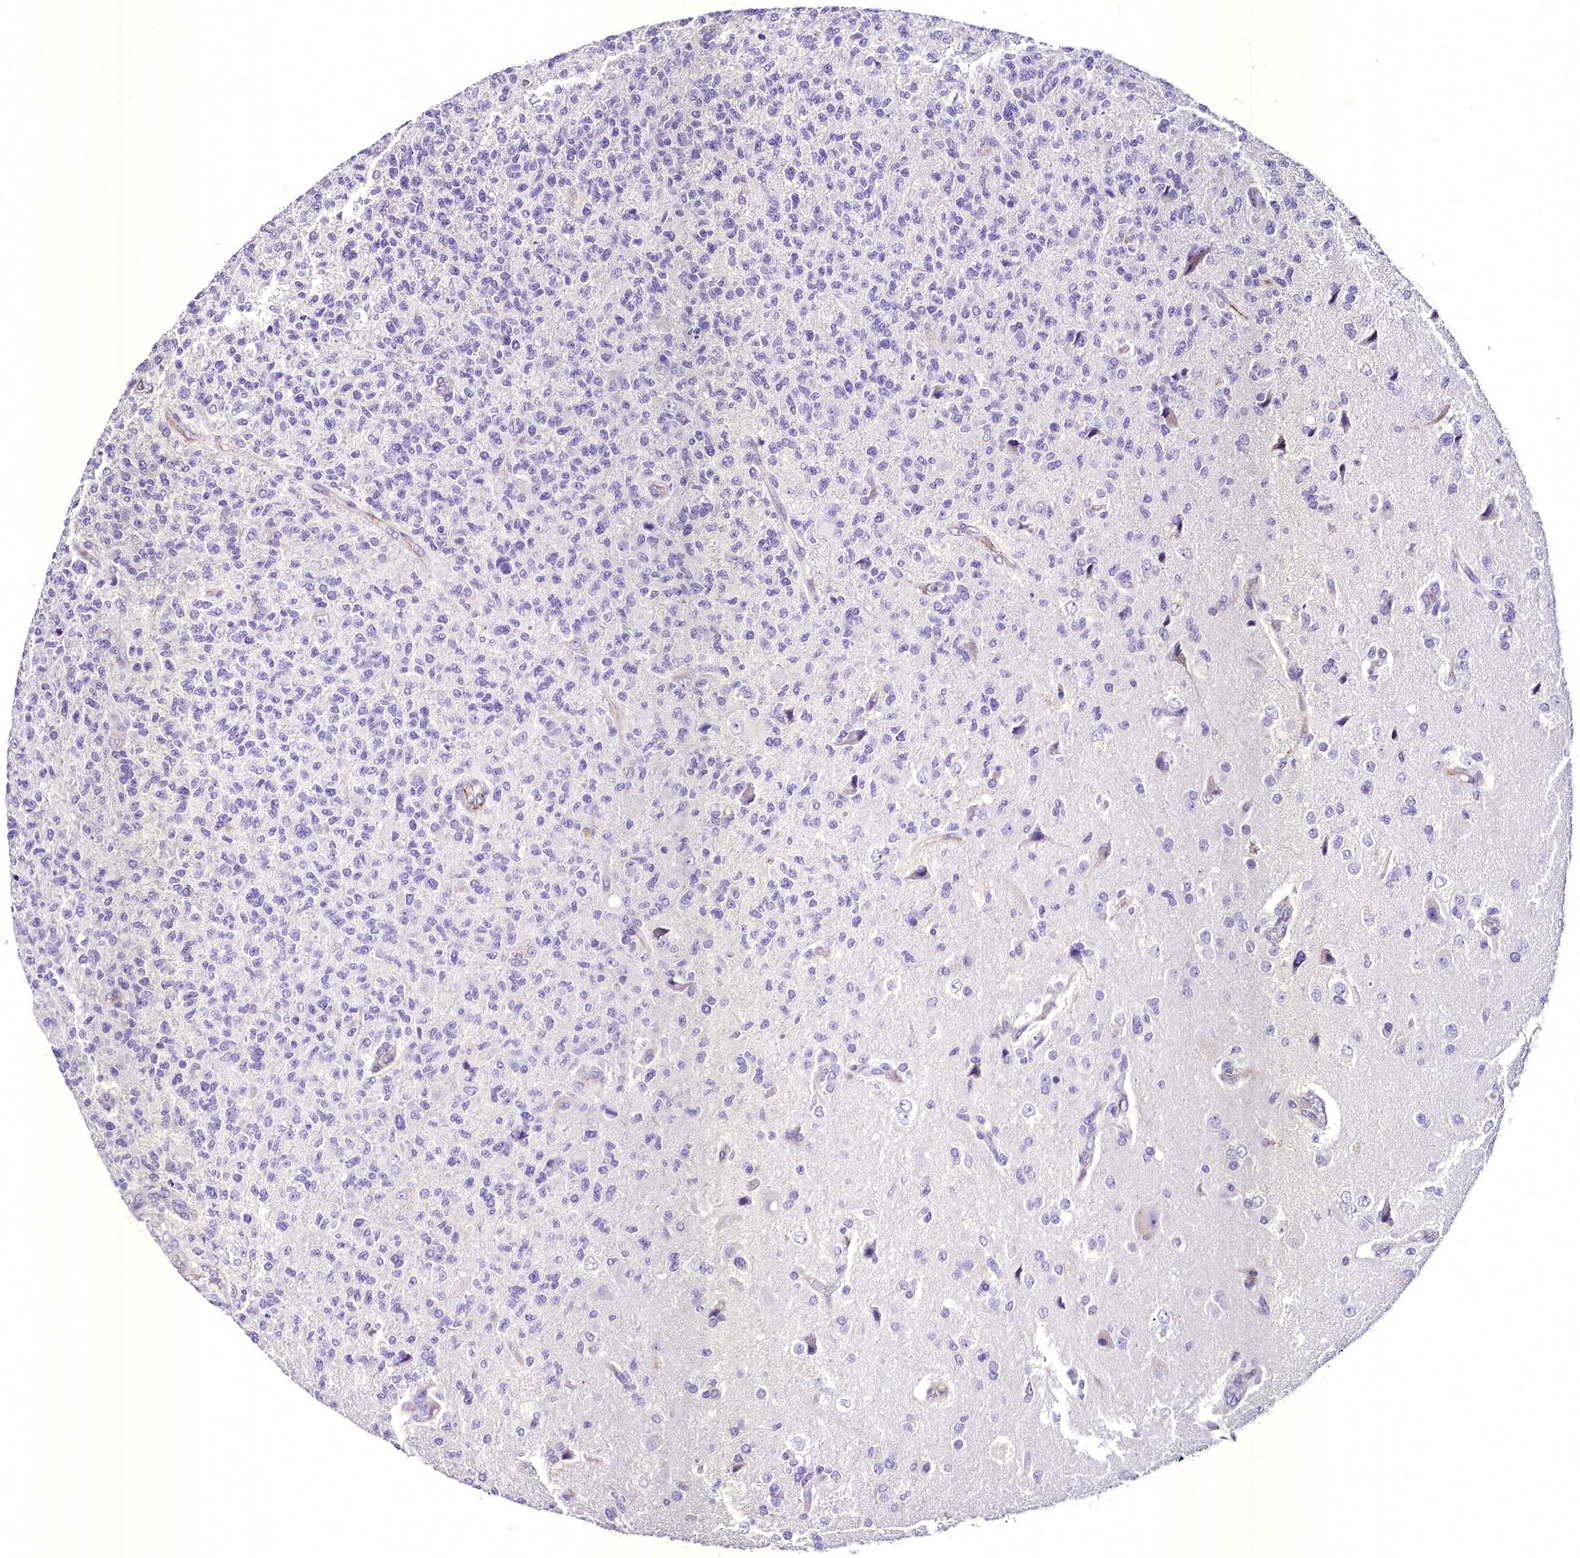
{"staining": {"intensity": "negative", "quantity": "none", "location": "none"}, "tissue": "glioma", "cell_type": "Tumor cells", "image_type": "cancer", "snomed": [{"axis": "morphology", "description": "Glioma, malignant, High grade"}, {"axis": "topography", "description": "Brain"}], "caption": "This is a micrograph of immunohistochemistry staining of glioma, which shows no expression in tumor cells.", "gene": "MS4A18", "patient": {"sex": "male", "age": 56}}